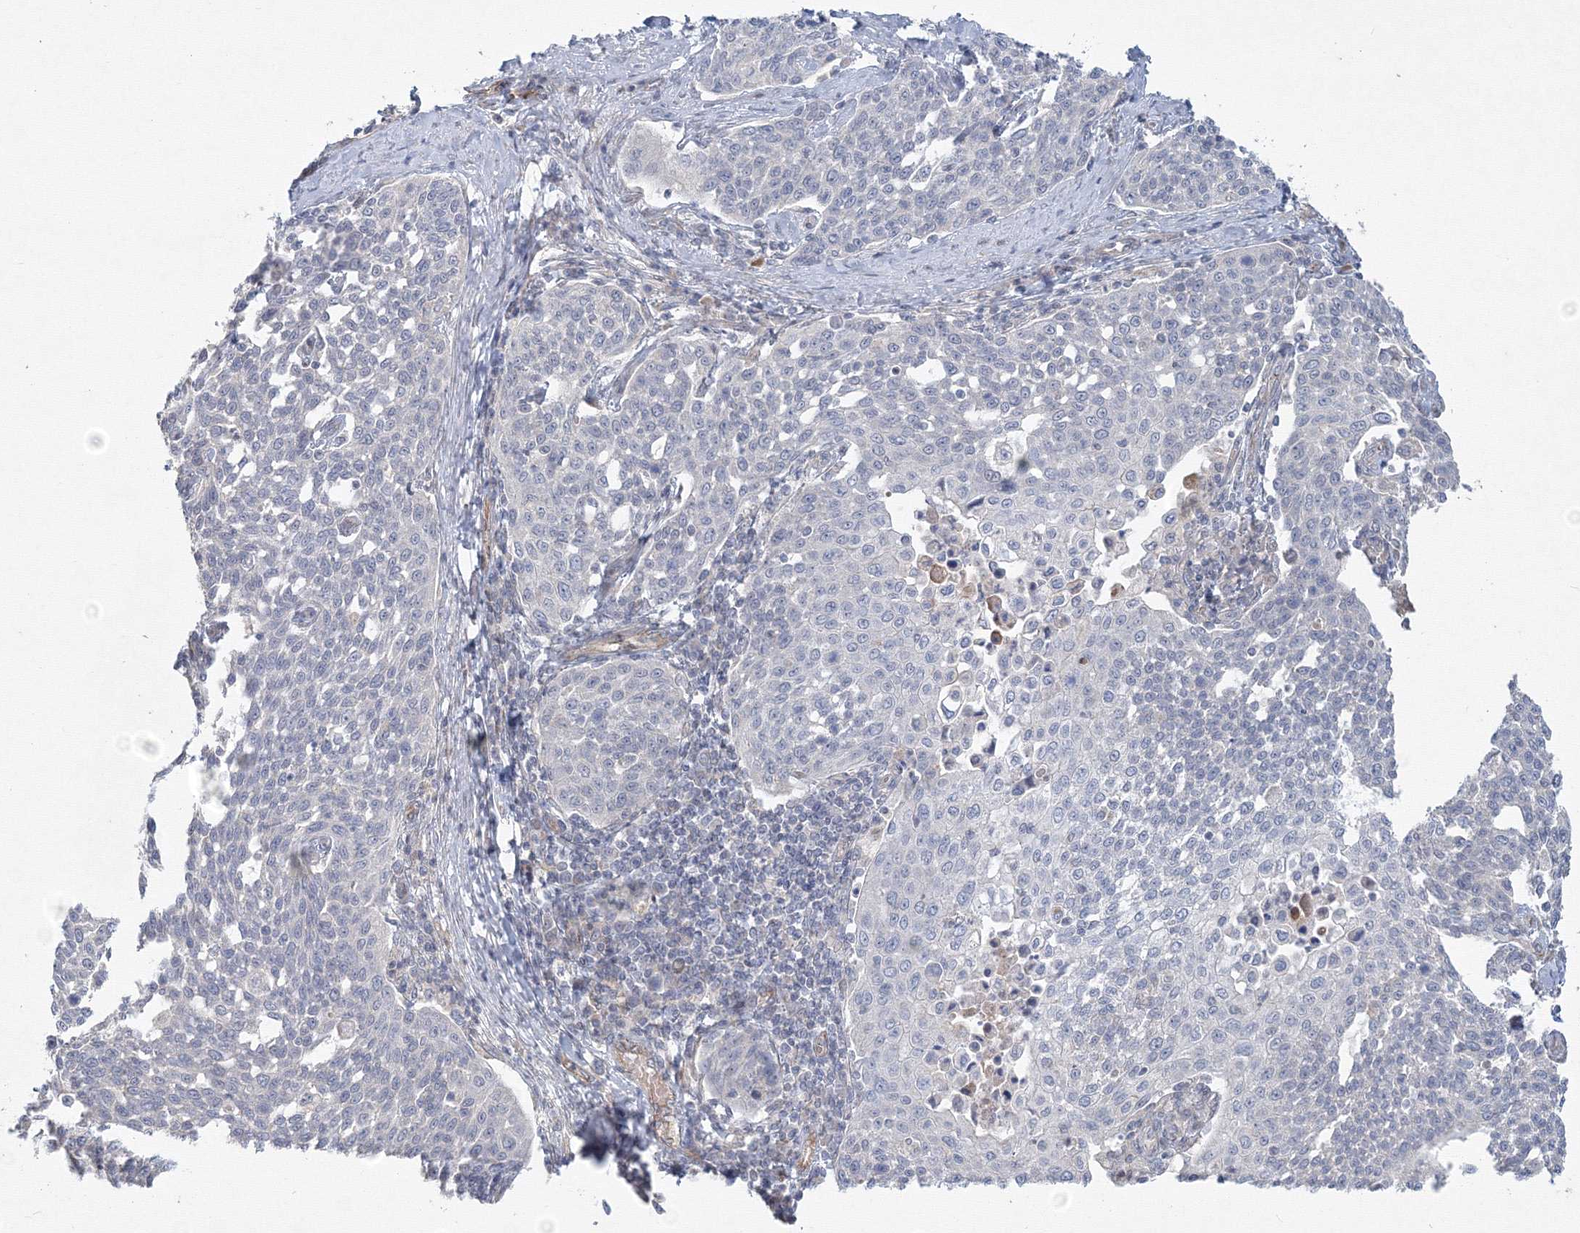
{"staining": {"intensity": "negative", "quantity": "none", "location": "none"}, "tissue": "cervical cancer", "cell_type": "Tumor cells", "image_type": "cancer", "snomed": [{"axis": "morphology", "description": "Squamous cell carcinoma, NOS"}, {"axis": "topography", "description": "Cervix"}], "caption": "High magnification brightfield microscopy of cervical cancer (squamous cell carcinoma) stained with DAB (brown) and counterstained with hematoxylin (blue): tumor cells show no significant positivity. The staining was performed using DAB to visualize the protein expression in brown, while the nuclei were stained in blue with hematoxylin (Magnification: 20x).", "gene": "WDR49", "patient": {"sex": "female", "age": 34}}